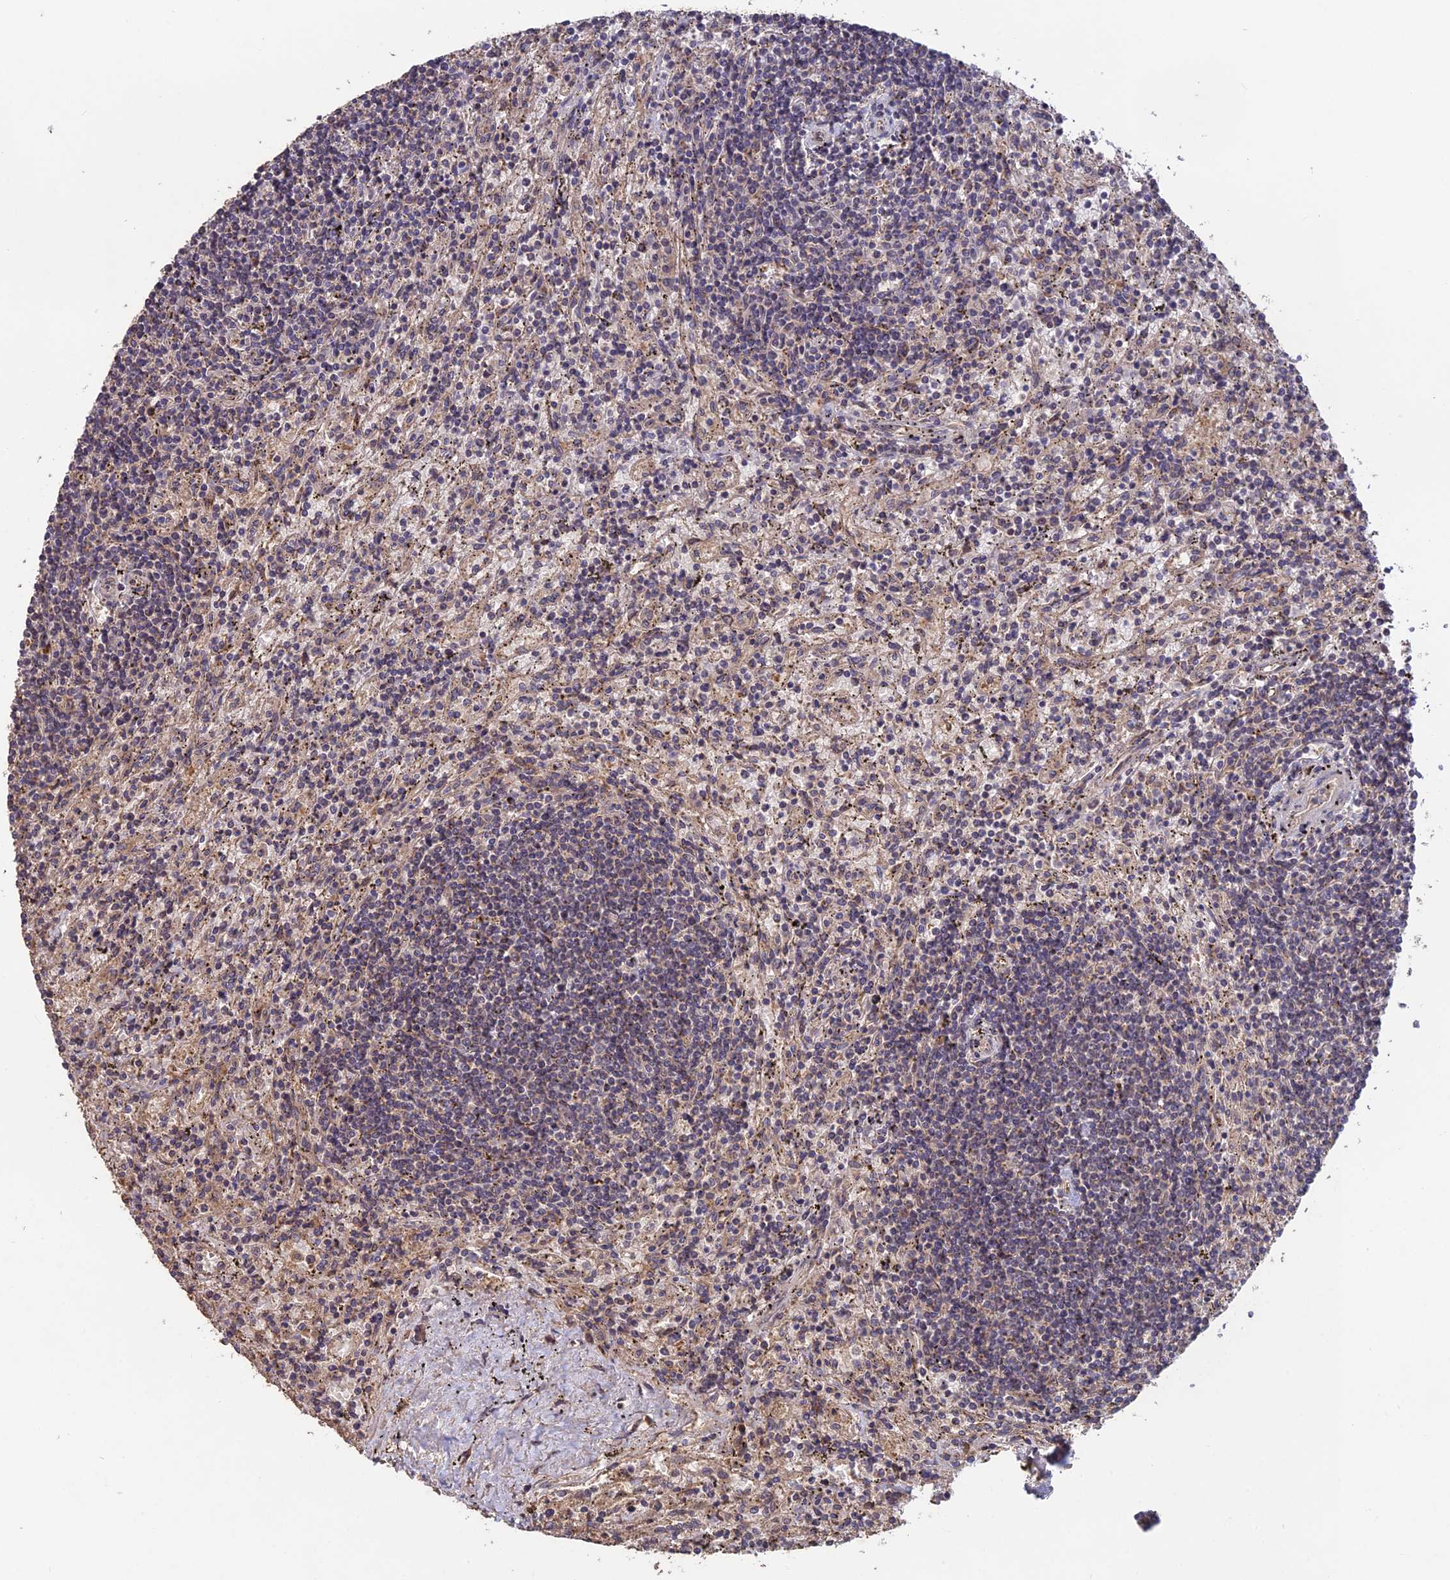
{"staining": {"intensity": "negative", "quantity": "none", "location": "none"}, "tissue": "lymphoma", "cell_type": "Tumor cells", "image_type": "cancer", "snomed": [{"axis": "morphology", "description": "Malignant lymphoma, non-Hodgkin's type, Low grade"}, {"axis": "topography", "description": "Spleen"}], "caption": "A micrograph of low-grade malignant lymphoma, non-Hodgkin's type stained for a protein reveals no brown staining in tumor cells.", "gene": "SHISA5", "patient": {"sex": "male", "age": 76}}